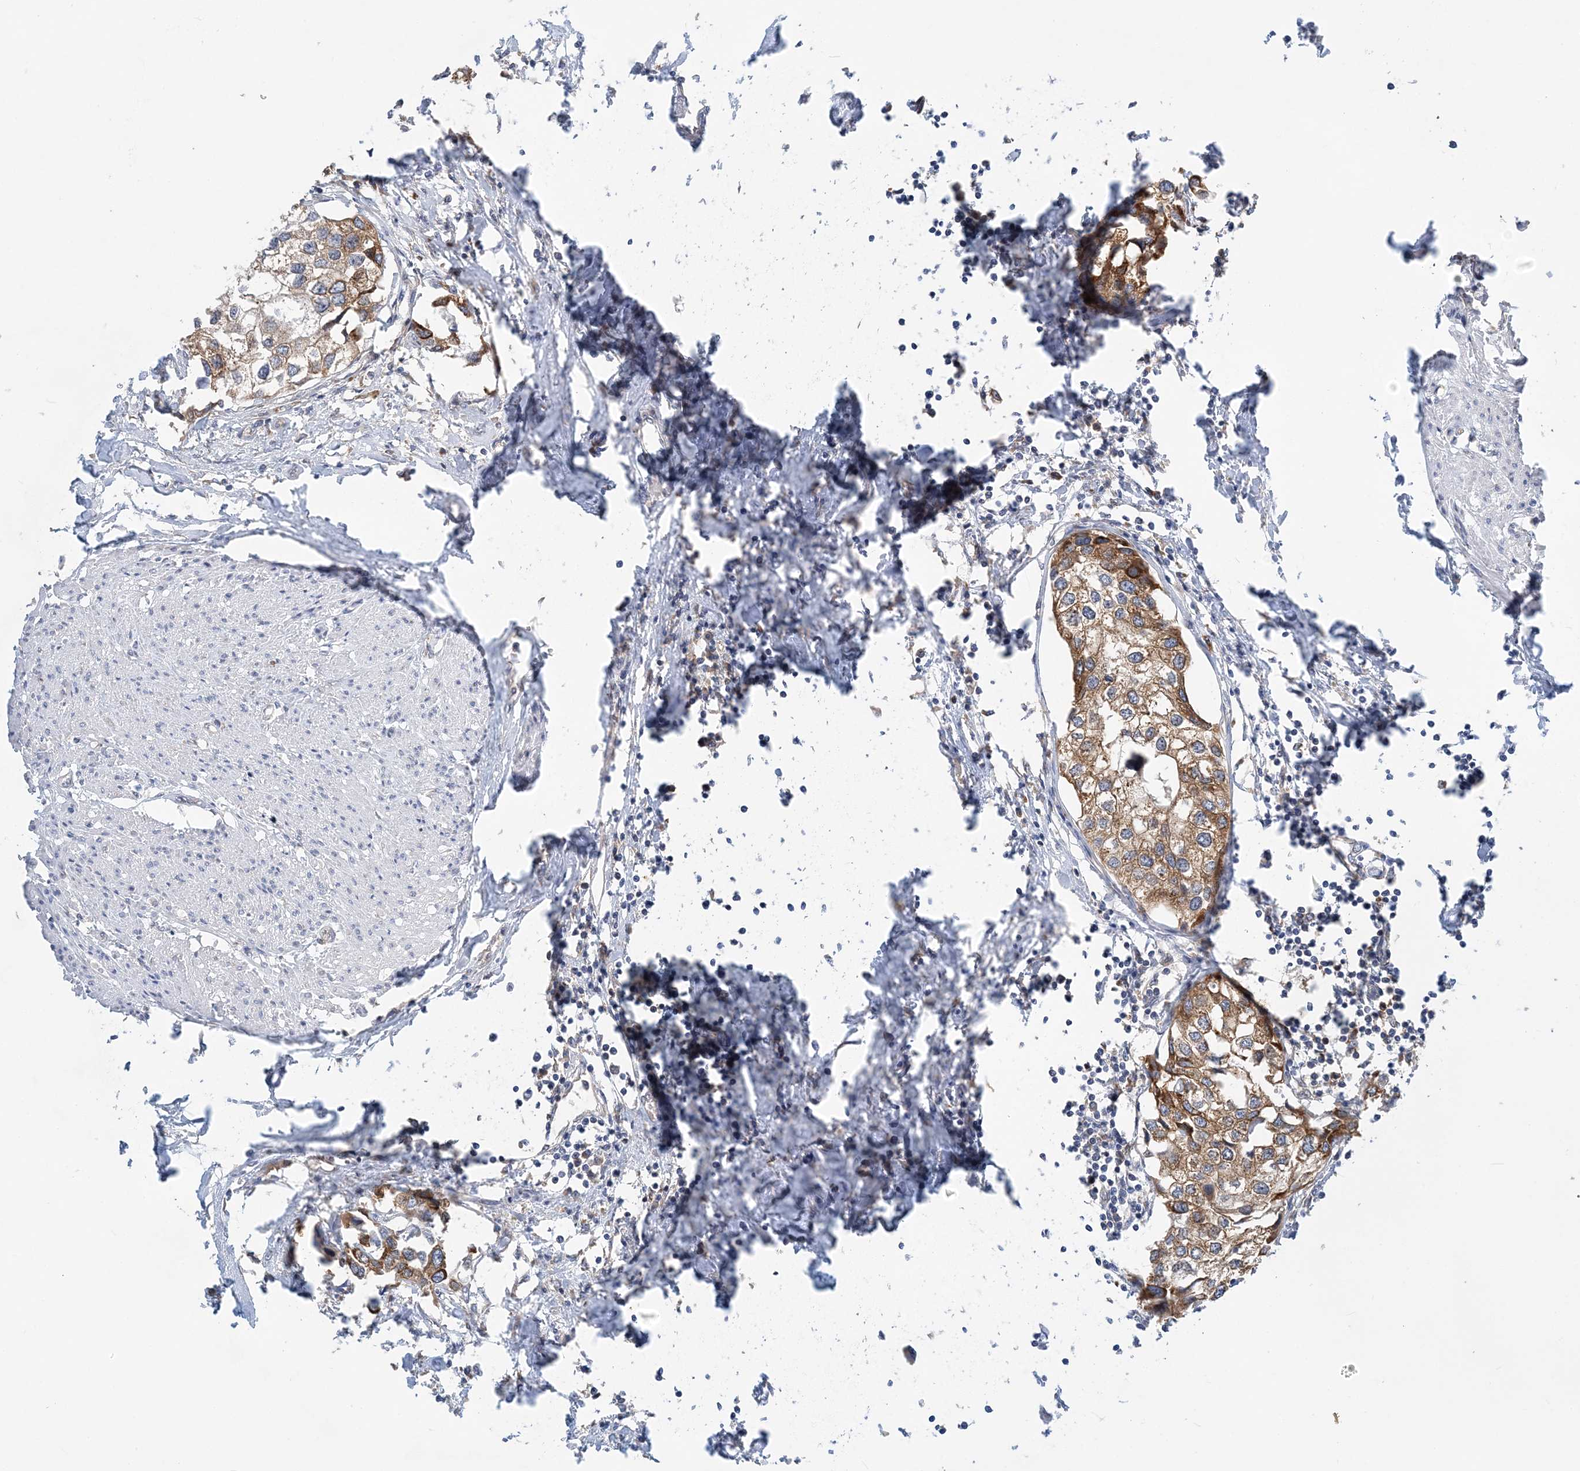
{"staining": {"intensity": "moderate", "quantity": ">75%", "location": "cytoplasmic/membranous"}, "tissue": "urothelial cancer", "cell_type": "Tumor cells", "image_type": "cancer", "snomed": [{"axis": "morphology", "description": "Urothelial carcinoma, High grade"}, {"axis": "topography", "description": "Urinary bladder"}], "caption": "Moderate cytoplasmic/membranous protein expression is seen in approximately >75% of tumor cells in urothelial cancer.", "gene": "LARP4B", "patient": {"sex": "male", "age": 64}}